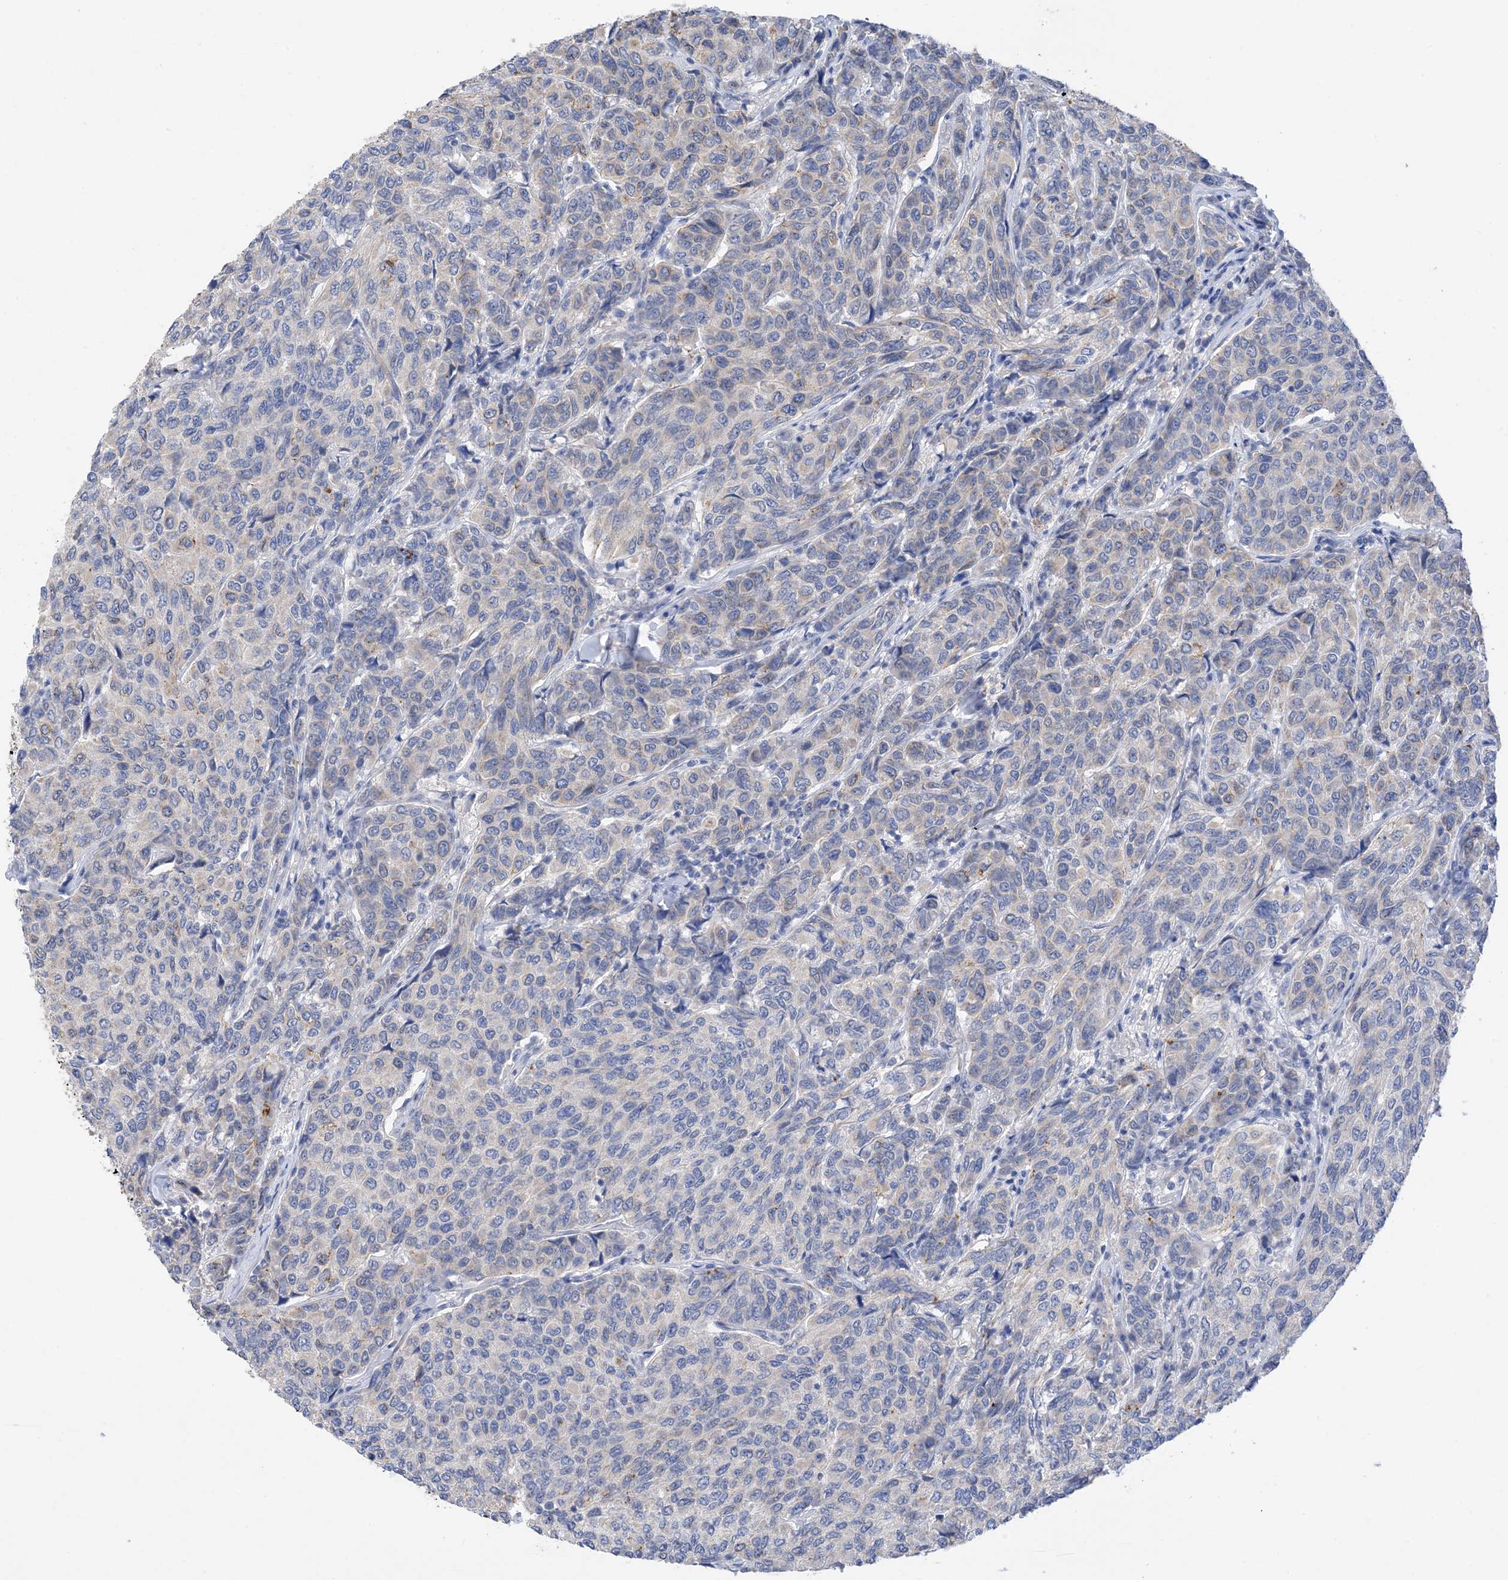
{"staining": {"intensity": "negative", "quantity": "none", "location": "none"}, "tissue": "breast cancer", "cell_type": "Tumor cells", "image_type": "cancer", "snomed": [{"axis": "morphology", "description": "Duct carcinoma"}, {"axis": "topography", "description": "Breast"}], "caption": "Immunohistochemical staining of human breast cancer demonstrates no significant staining in tumor cells.", "gene": "PLK4", "patient": {"sex": "female", "age": 55}}